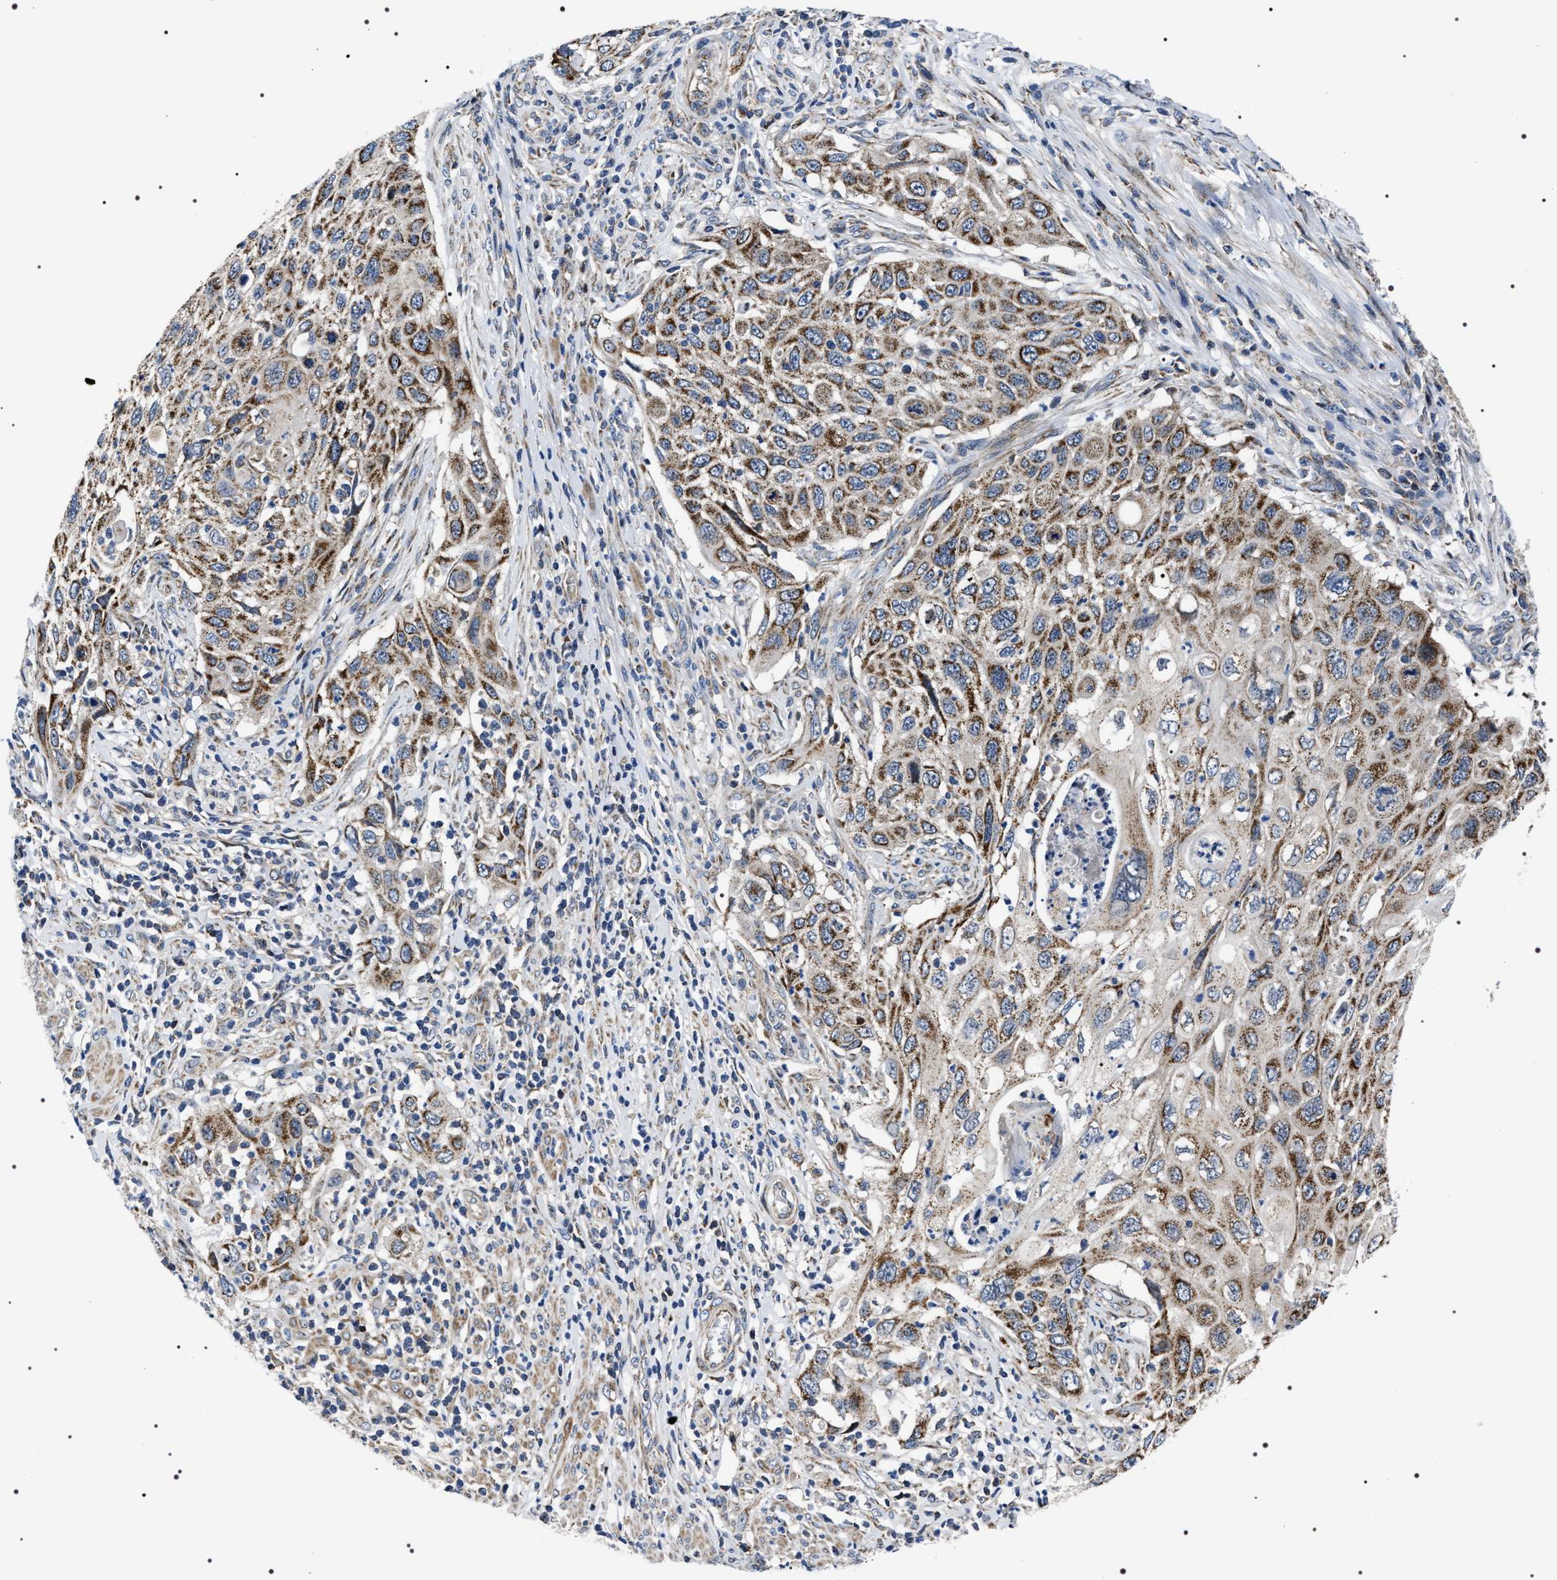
{"staining": {"intensity": "moderate", "quantity": ">75%", "location": "cytoplasmic/membranous"}, "tissue": "cervical cancer", "cell_type": "Tumor cells", "image_type": "cancer", "snomed": [{"axis": "morphology", "description": "Squamous cell carcinoma, NOS"}, {"axis": "topography", "description": "Cervix"}], "caption": "This image shows cervical squamous cell carcinoma stained with immunohistochemistry to label a protein in brown. The cytoplasmic/membranous of tumor cells show moderate positivity for the protein. Nuclei are counter-stained blue.", "gene": "NTMT1", "patient": {"sex": "female", "age": 70}}